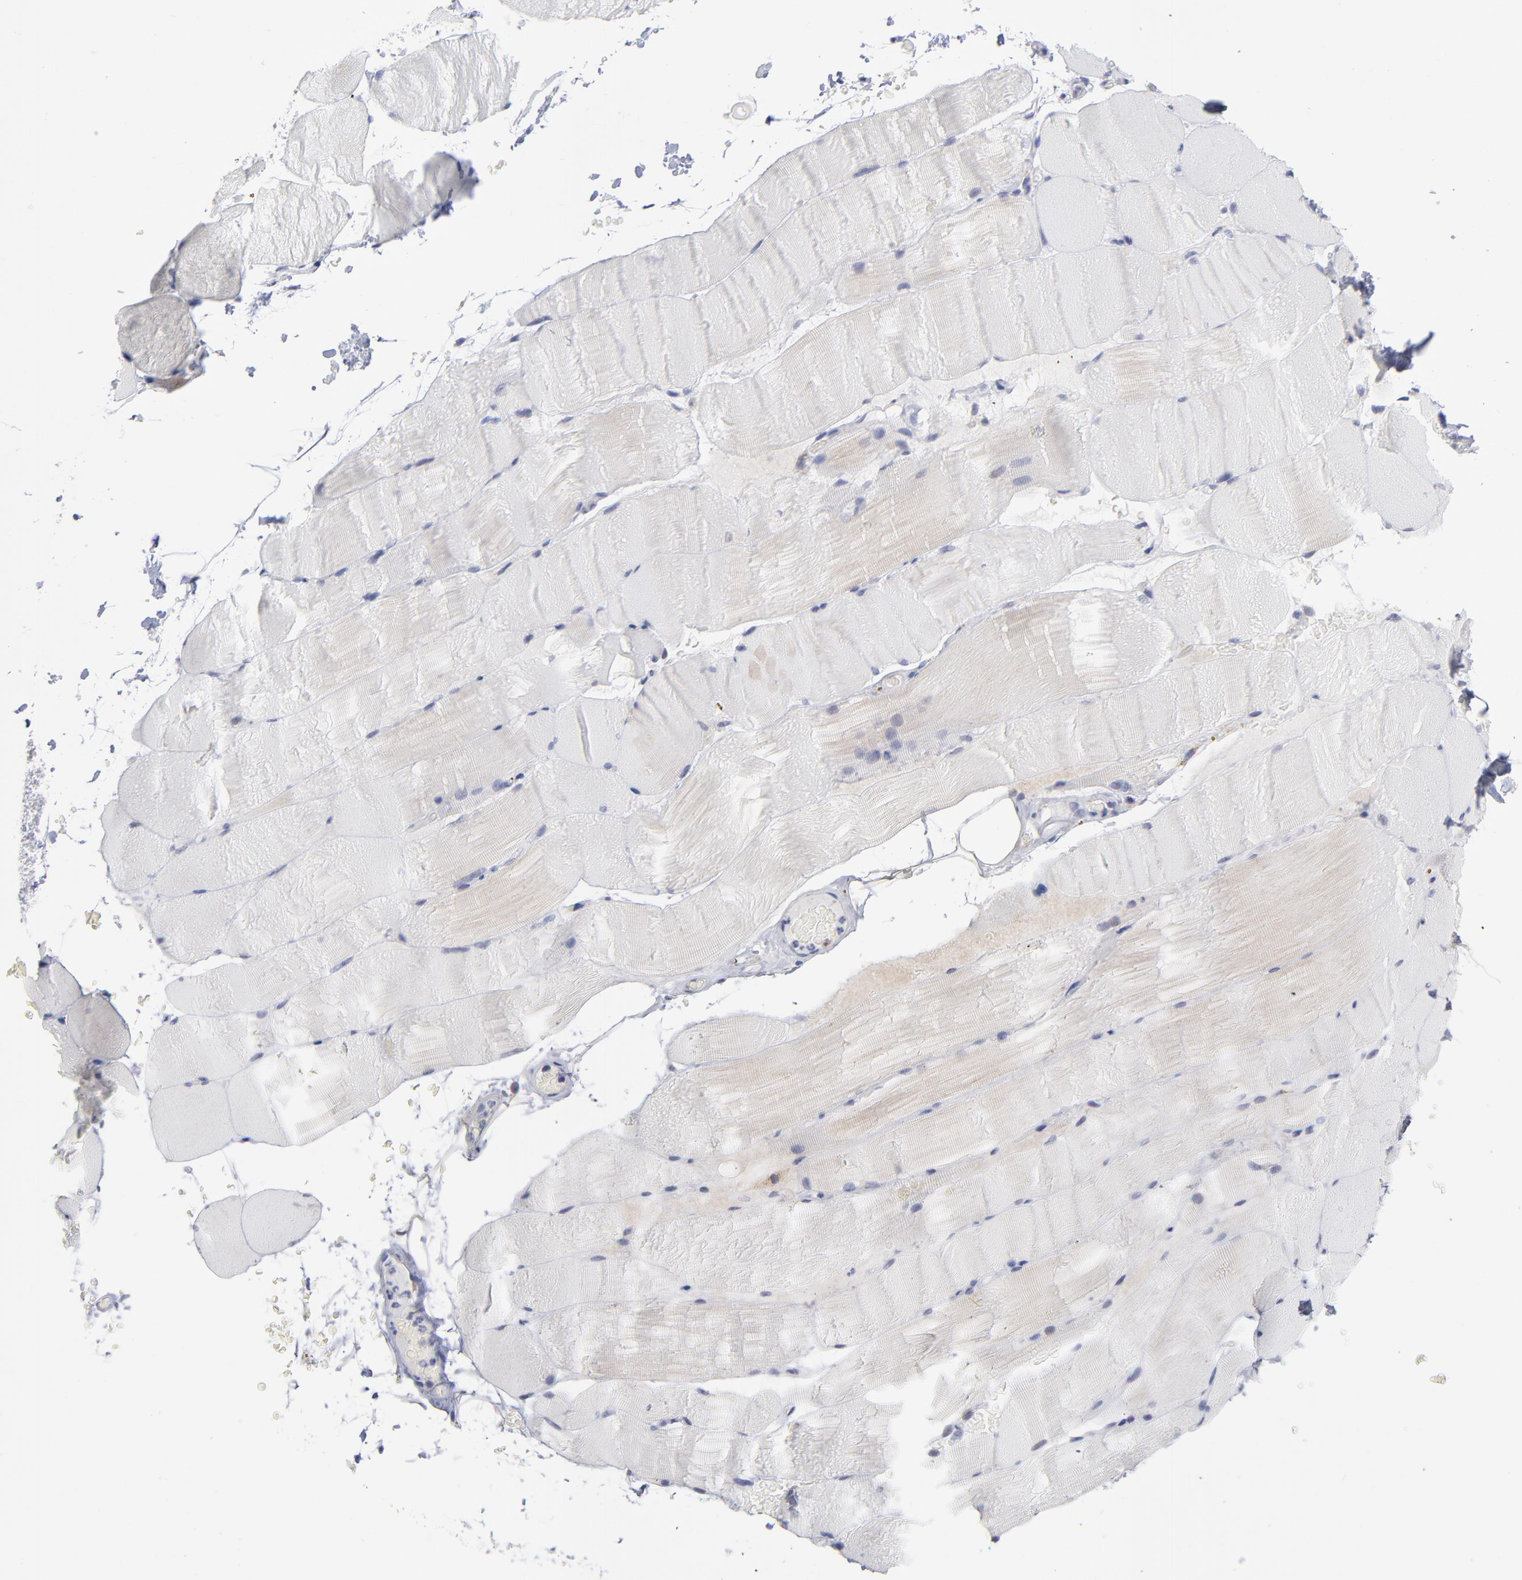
{"staining": {"intensity": "negative", "quantity": "none", "location": "none"}, "tissue": "skeletal muscle", "cell_type": "Myocytes", "image_type": "normal", "snomed": [{"axis": "morphology", "description": "Normal tissue, NOS"}, {"axis": "topography", "description": "Skeletal muscle"}], "caption": "Immunohistochemical staining of benign skeletal muscle displays no significant expression in myocytes. (Brightfield microscopy of DAB immunohistochemistry at high magnification).", "gene": "RPS24", "patient": {"sex": "female", "age": 37}}